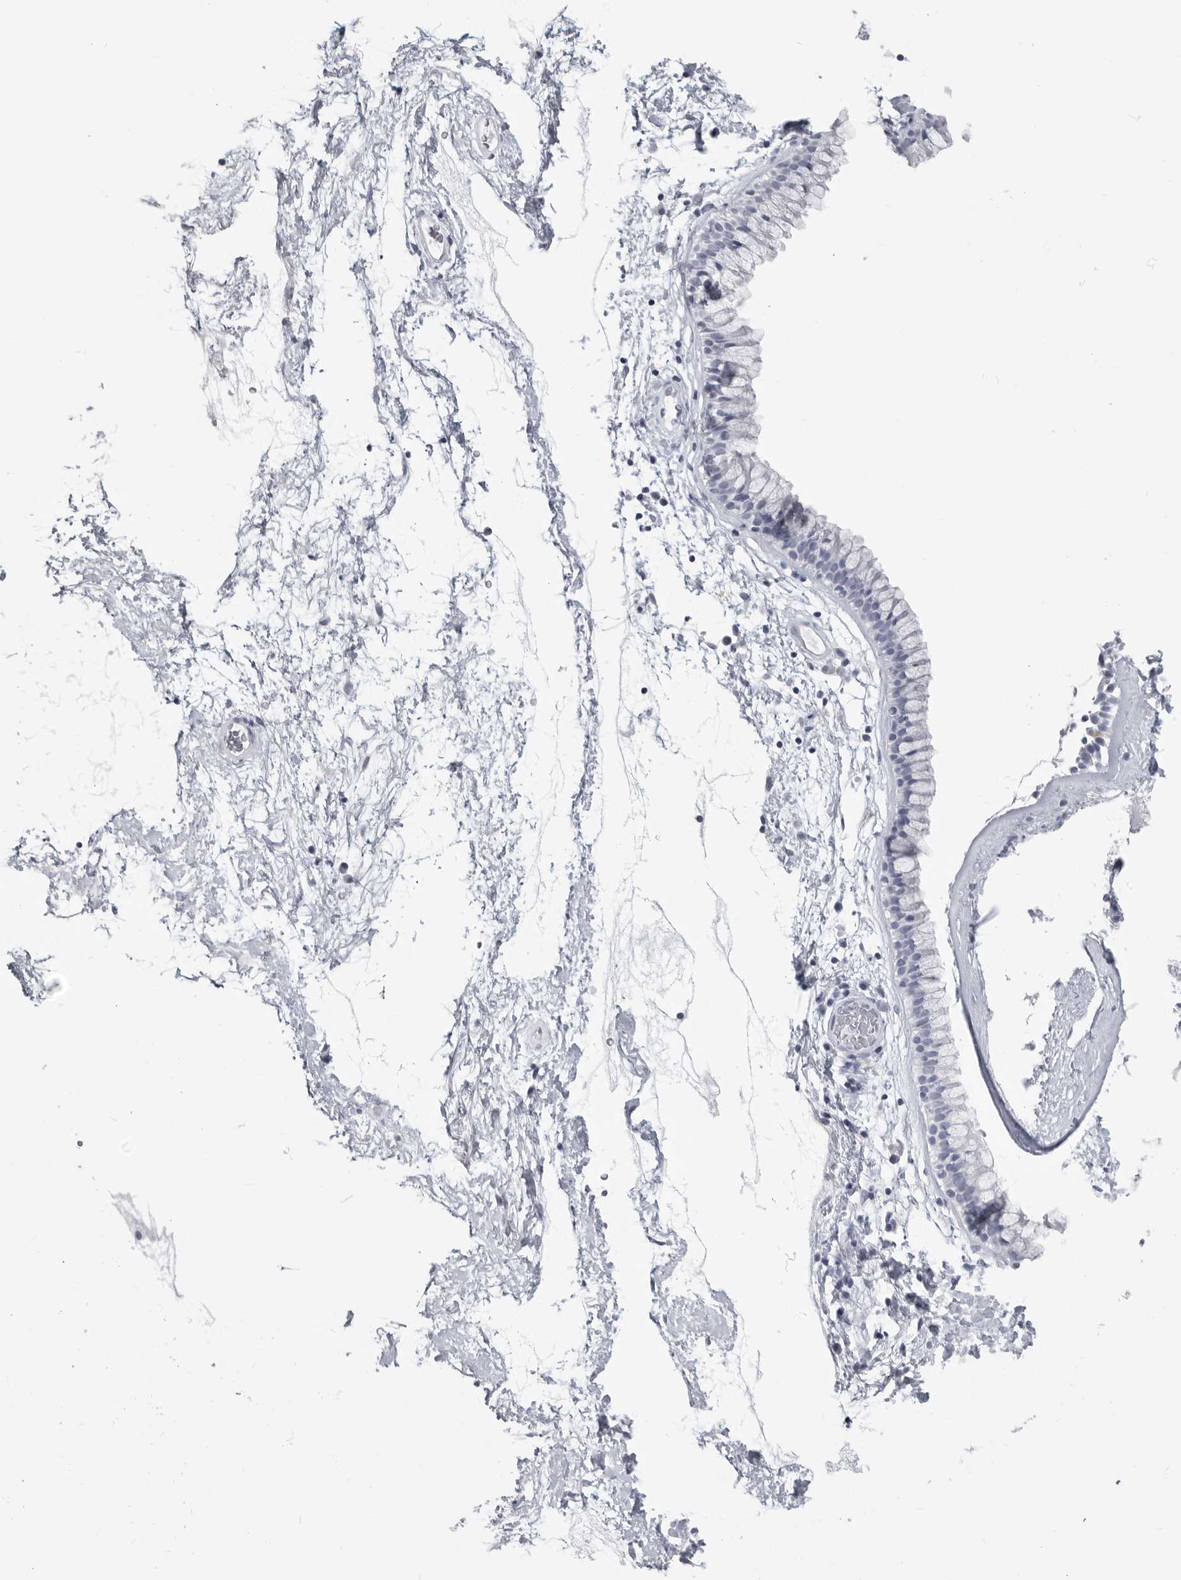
{"staining": {"intensity": "negative", "quantity": "none", "location": "none"}, "tissue": "nasopharynx", "cell_type": "Respiratory epithelial cells", "image_type": "normal", "snomed": [{"axis": "morphology", "description": "Normal tissue, NOS"}, {"axis": "morphology", "description": "Inflammation, NOS"}, {"axis": "topography", "description": "Nasopharynx"}], "caption": "Respiratory epithelial cells are negative for brown protein staining in normal nasopharynx. Brightfield microscopy of immunohistochemistry stained with DAB (3,3'-diaminobenzidine) (brown) and hematoxylin (blue), captured at high magnification.", "gene": "LY6D", "patient": {"sex": "male", "age": 48}}